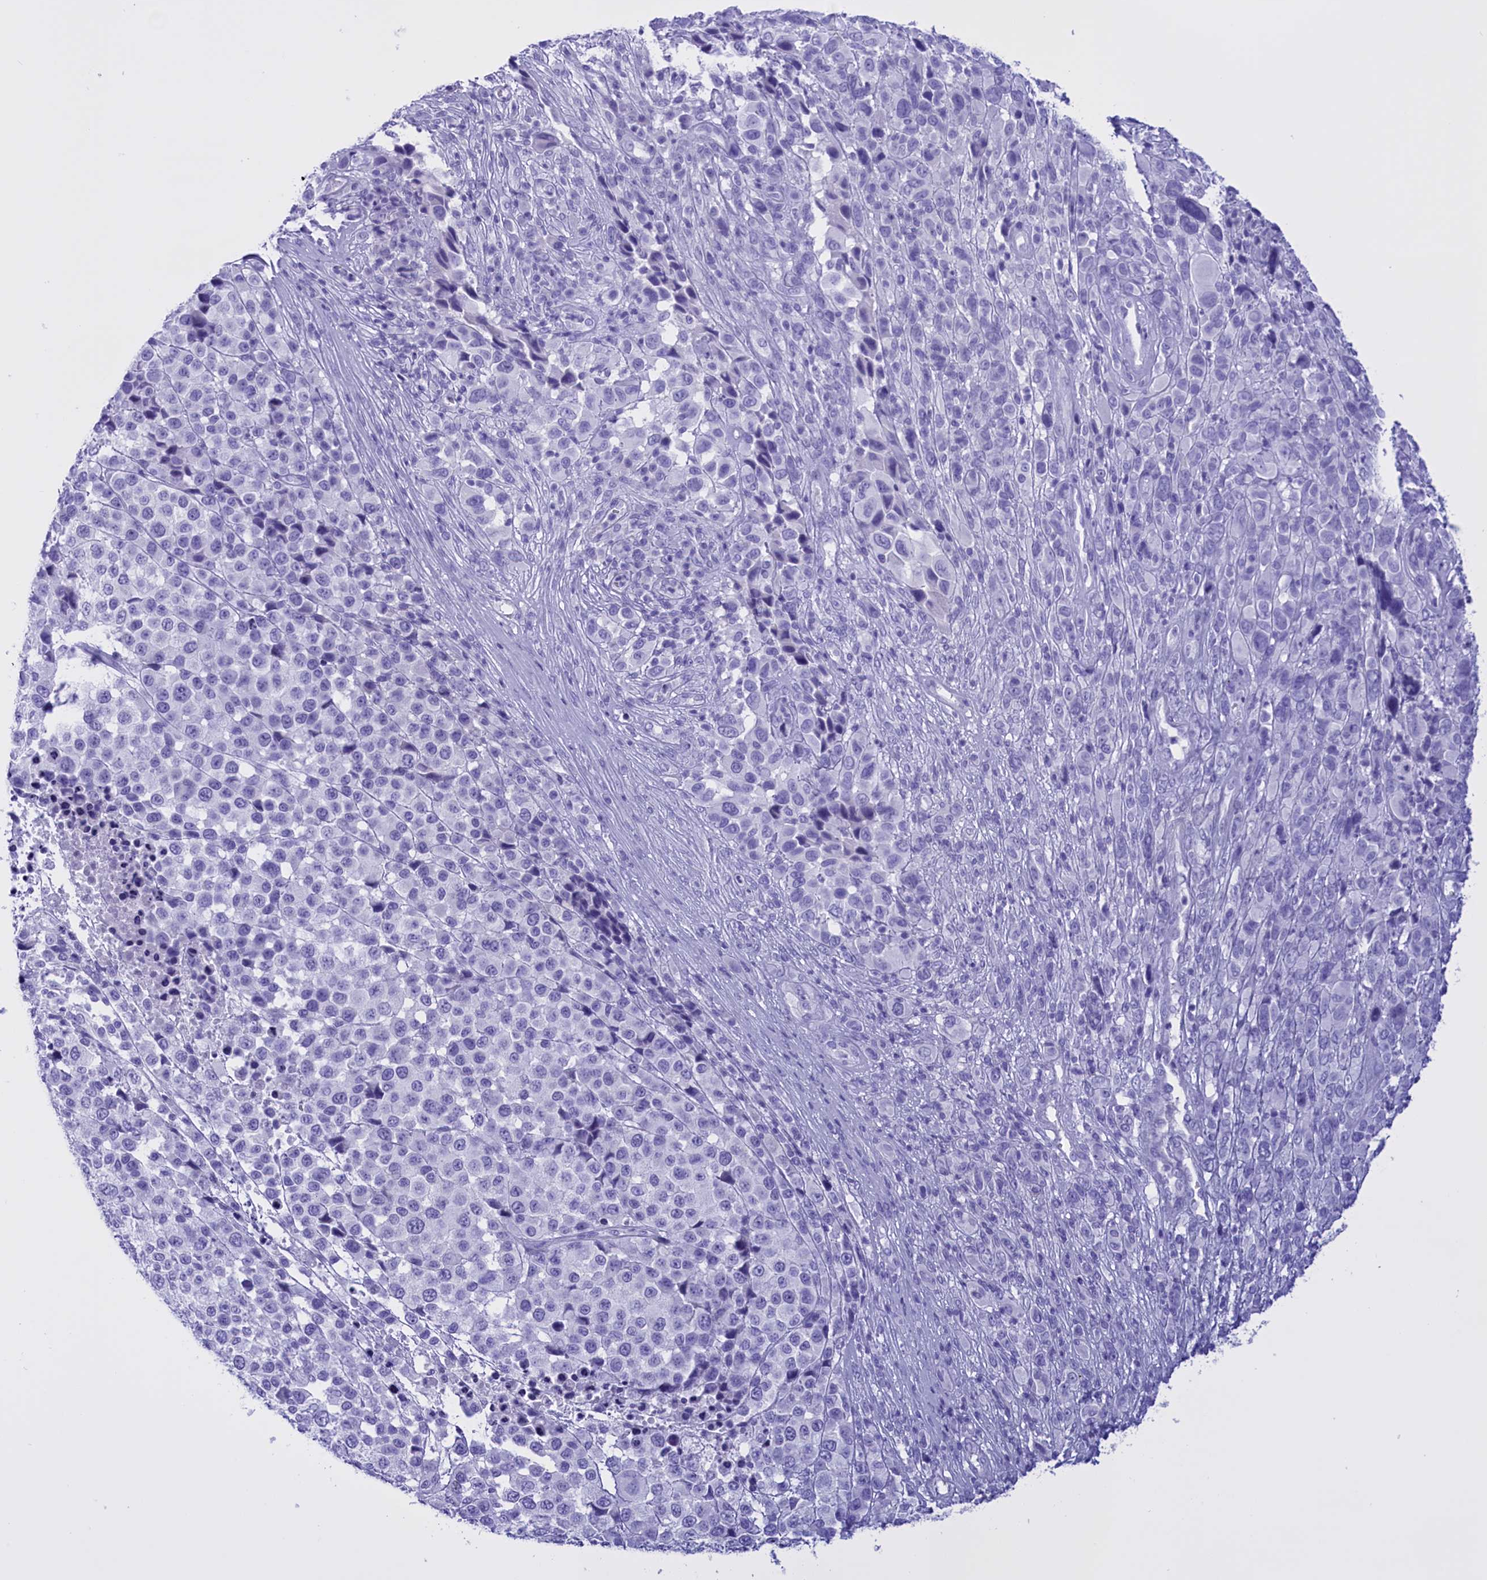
{"staining": {"intensity": "negative", "quantity": "none", "location": "none"}, "tissue": "melanoma", "cell_type": "Tumor cells", "image_type": "cancer", "snomed": [{"axis": "morphology", "description": "Malignant melanoma, NOS"}, {"axis": "topography", "description": "Skin of trunk"}], "caption": "DAB (3,3'-diaminobenzidine) immunohistochemical staining of human melanoma exhibits no significant positivity in tumor cells.", "gene": "BRI3", "patient": {"sex": "male", "age": 71}}